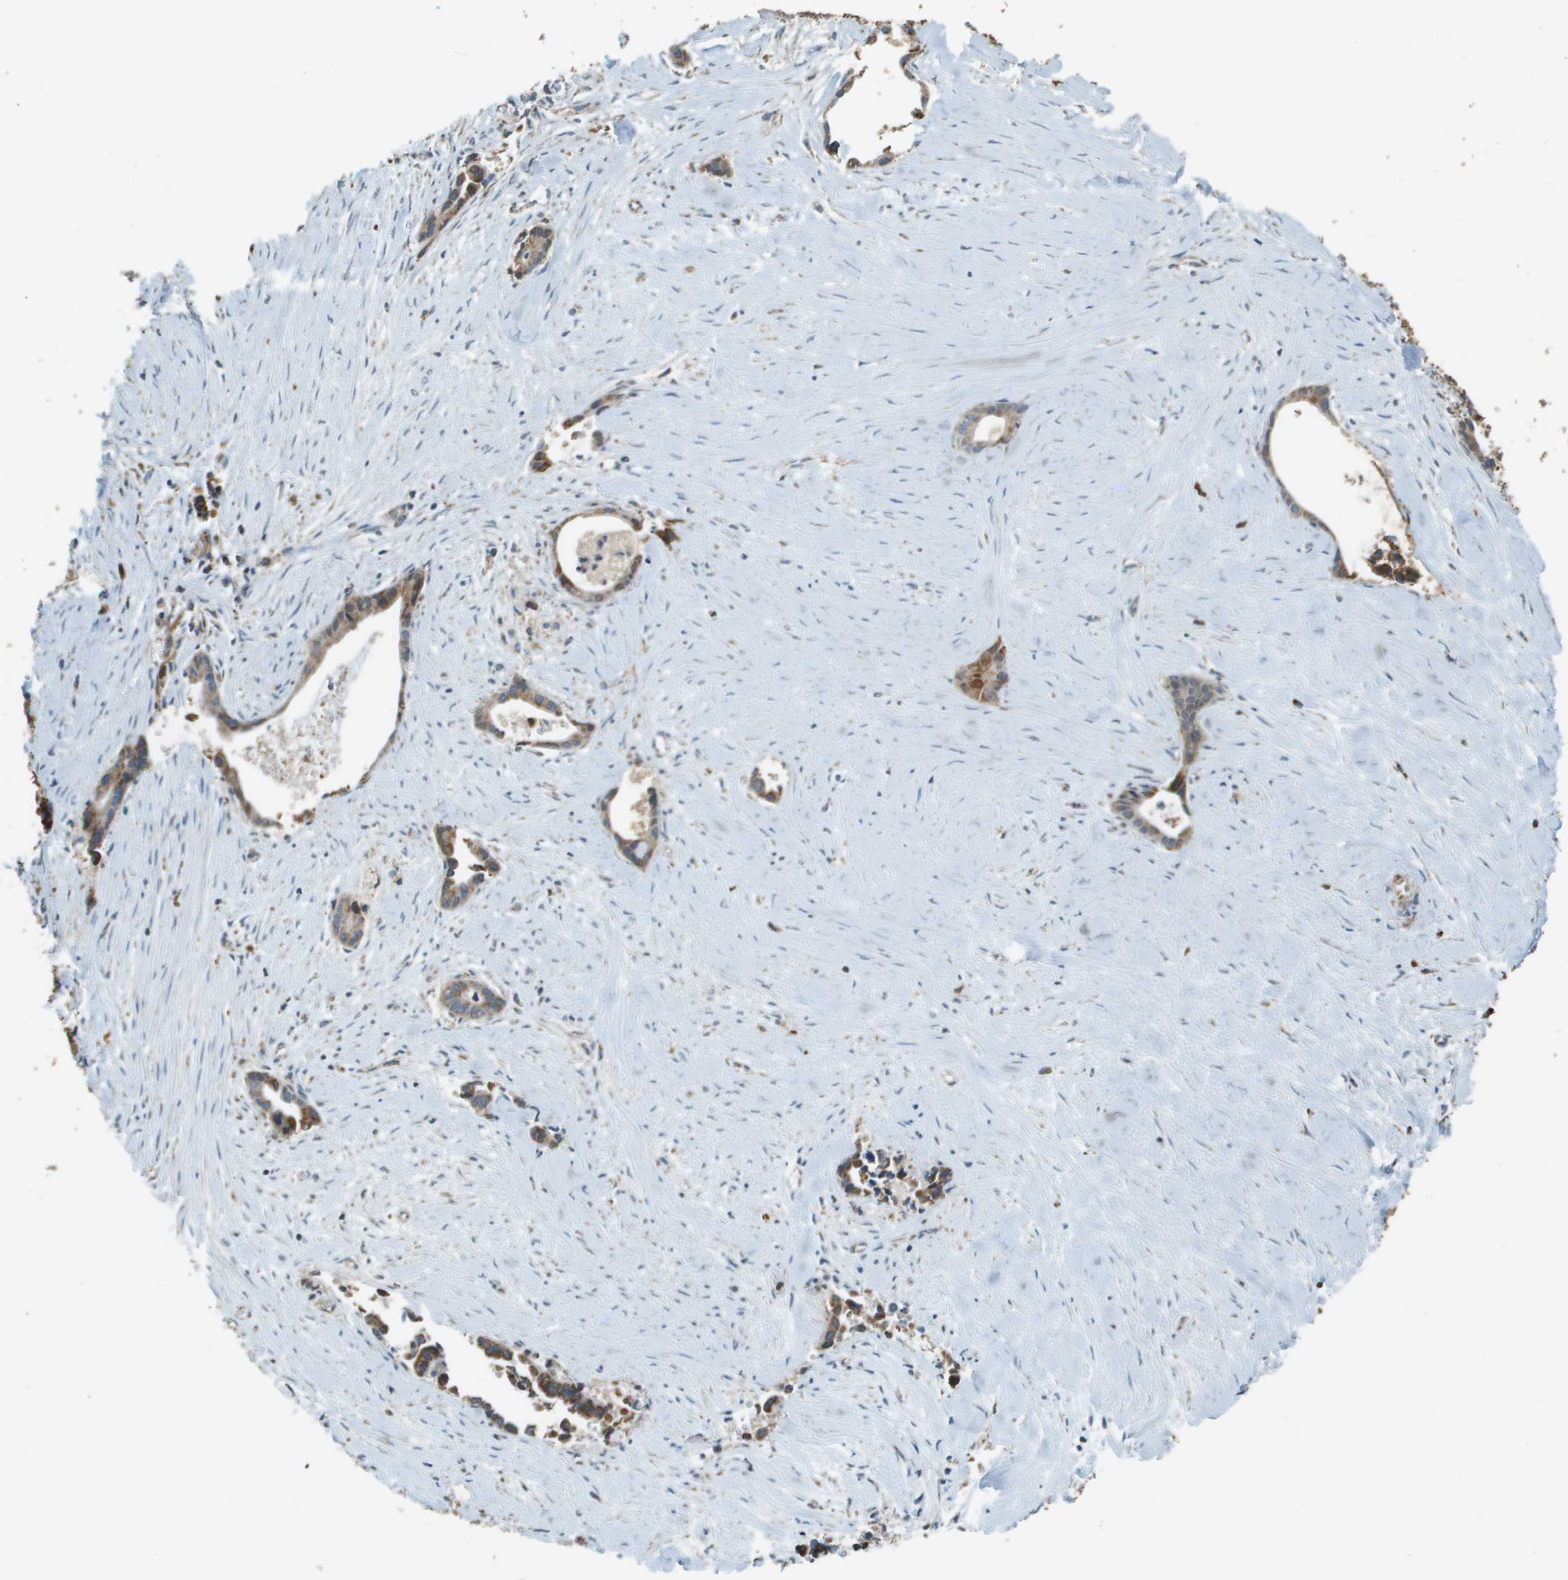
{"staining": {"intensity": "moderate", "quantity": ">75%", "location": "cytoplasmic/membranous"}, "tissue": "liver cancer", "cell_type": "Tumor cells", "image_type": "cancer", "snomed": [{"axis": "morphology", "description": "Cholangiocarcinoma"}, {"axis": "topography", "description": "Liver"}], "caption": "This is a micrograph of immunohistochemistry staining of liver cancer (cholangiocarcinoma), which shows moderate expression in the cytoplasmic/membranous of tumor cells.", "gene": "FH", "patient": {"sex": "female", "age": 55}}